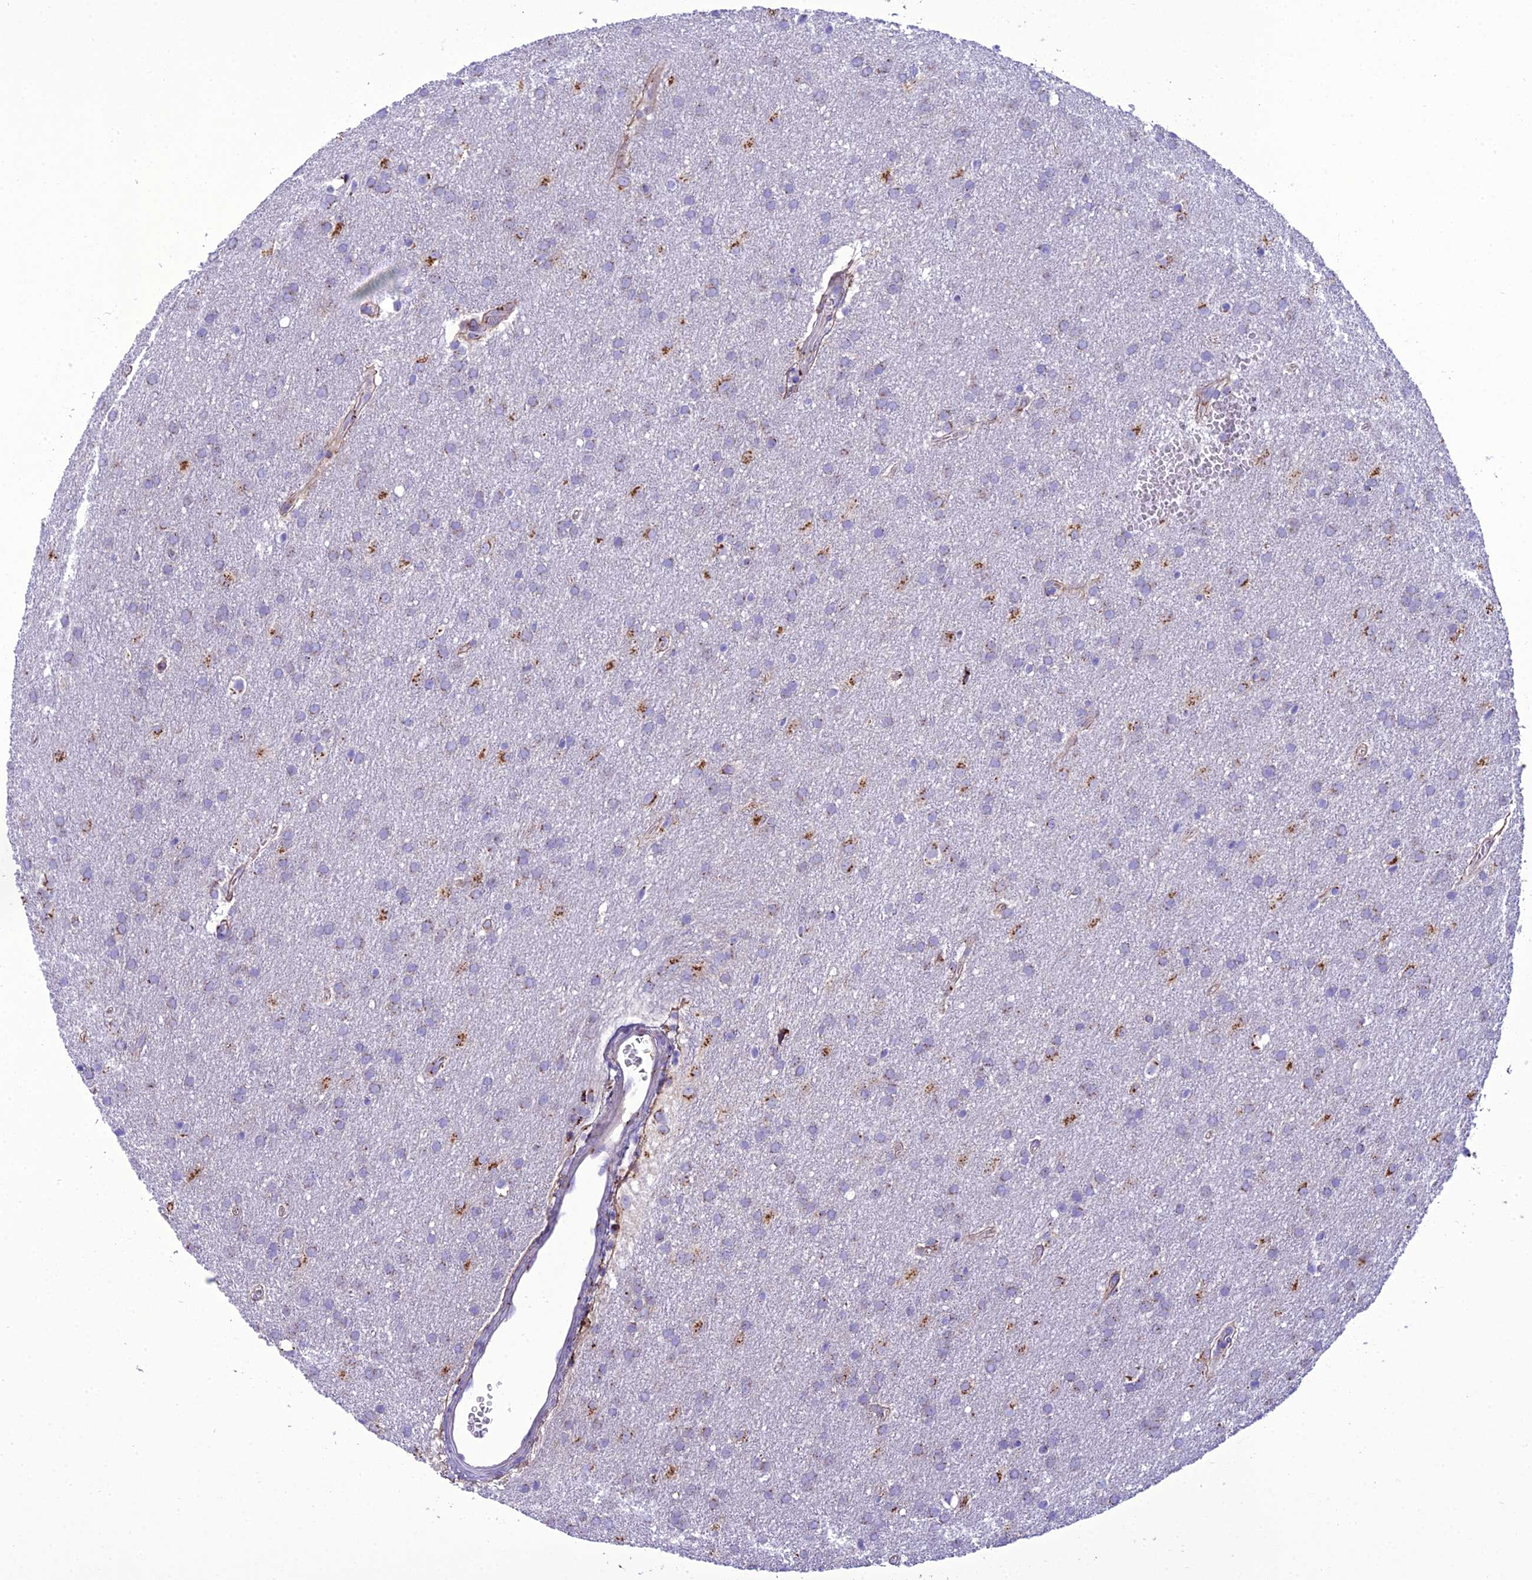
{"staining": {"intensity": "moderate", "quantity": "<25%", "location": "cytoplasmic/membranous"}, "tissue": "glioma", "cell_type": "Tumor cells", "image_type": "cancer", "snomed": [{"axis": "morphology", "description": "Glioma, malignant, Low grade"}, {"axis": "topography", "description": "Brain"}], "caption": "Immunohistochemistry of malignant glioma (low-grade) displays low levels of moderate cytoplasmic/membranous staining in approximately <25% of tumor cells. Ihc stains the protein of interest in brown and the nuclei are stained blue.", "gene": "GOLM2", "patient": {"sex": "female", "age": 32}}